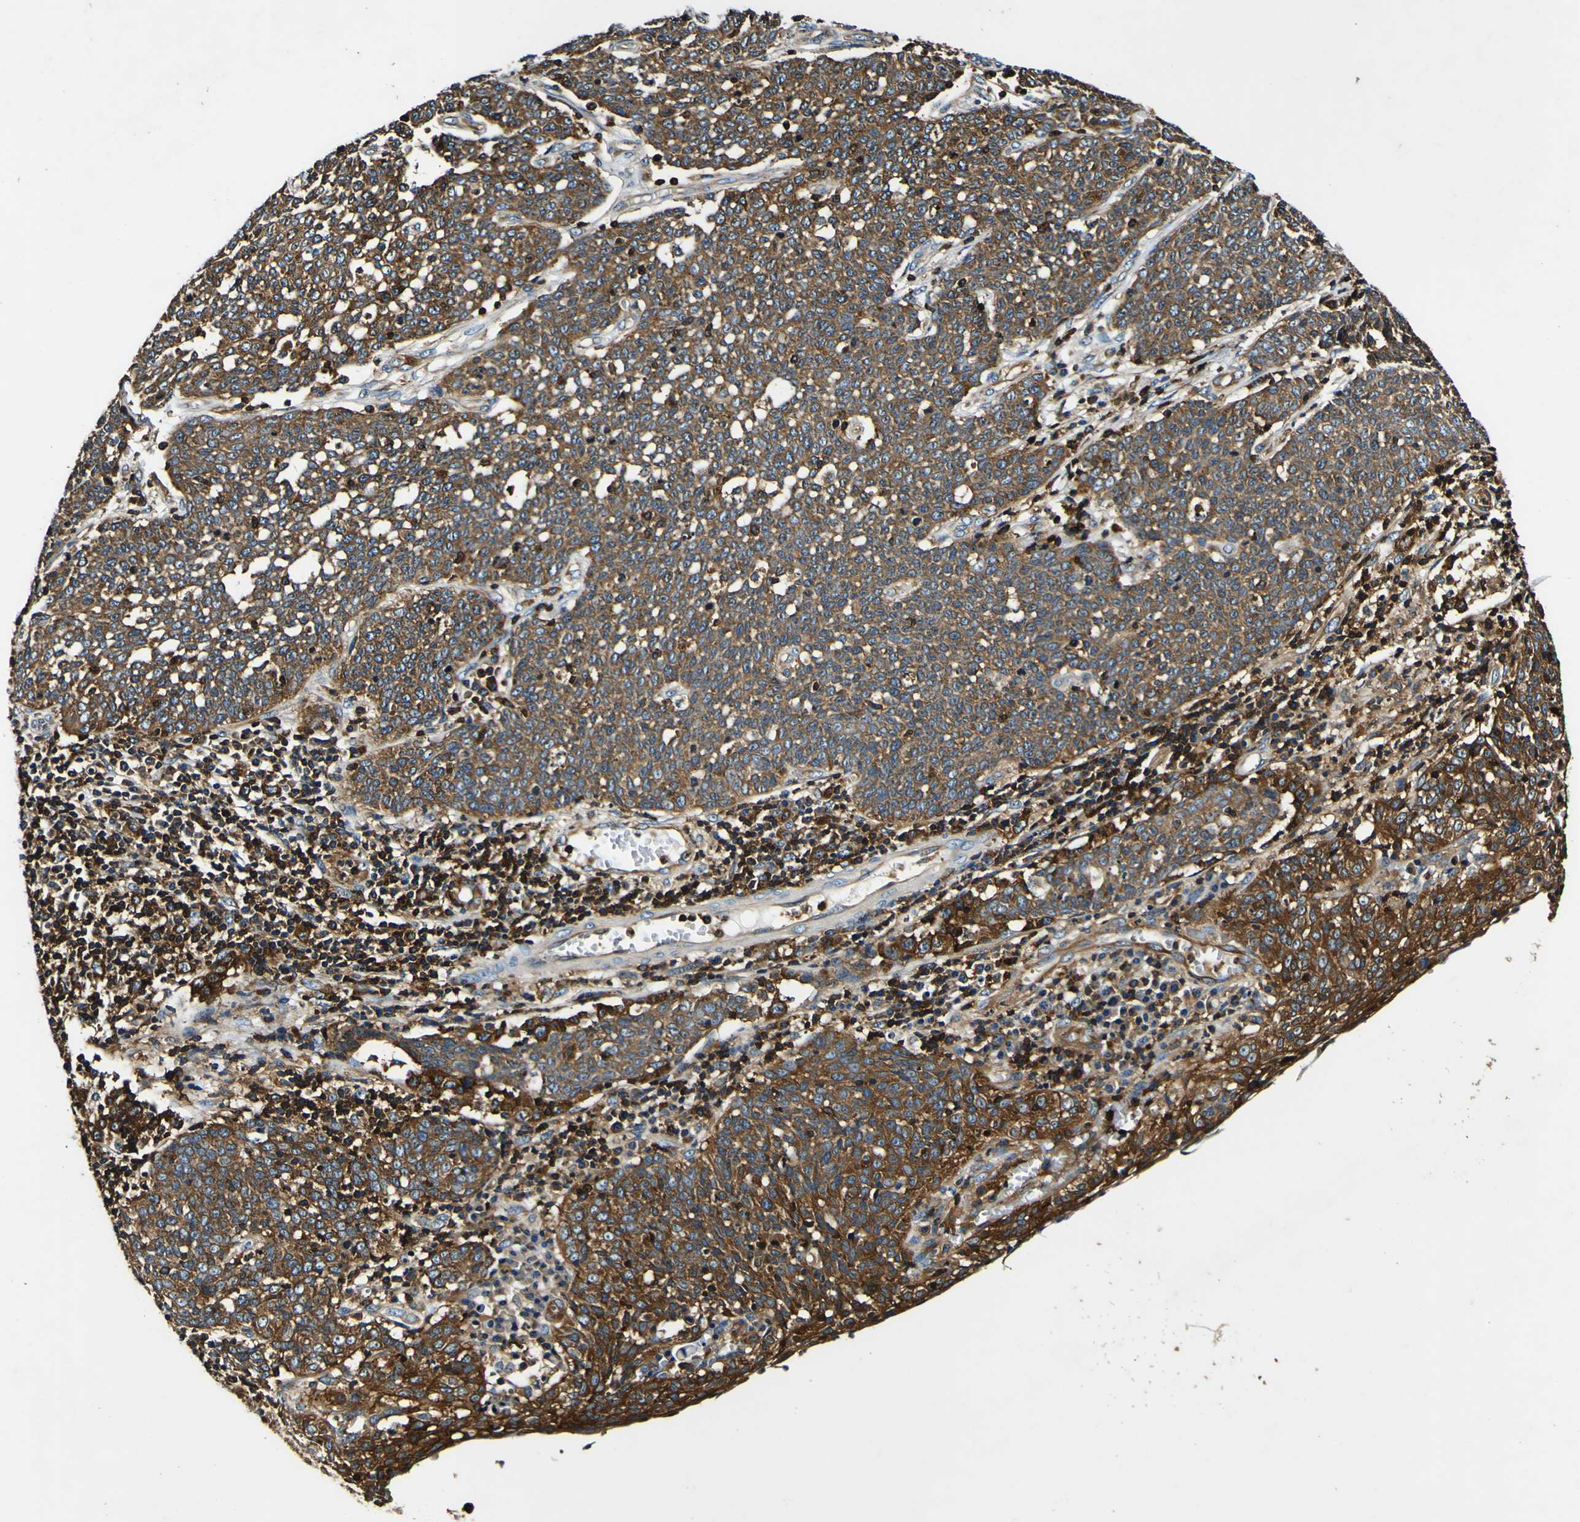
{"staining": {"intensity": "strong", "quantity": ">75%", "location": "cytoplasmic/membranous"}, "tissue": "cervical cancer", "cell_type": "Tumor cells", "image_type": "cancer", "snomed": [{"axis": "morphology", "description": "Squamous cell carcinoma, NOS"}, {"axis": "topography", "description": "Cervix"}], "caption": "This image displays cervical cancer stained with immunohistochemistry (IHC) to label a protein in brown. The cytoplasmic/membranous of tumor cells show strong positivity for the protein. Nuclei are counter-stained blue.", "gene": "RHOT2", "patient": {"sex": "female", "age": 34}}